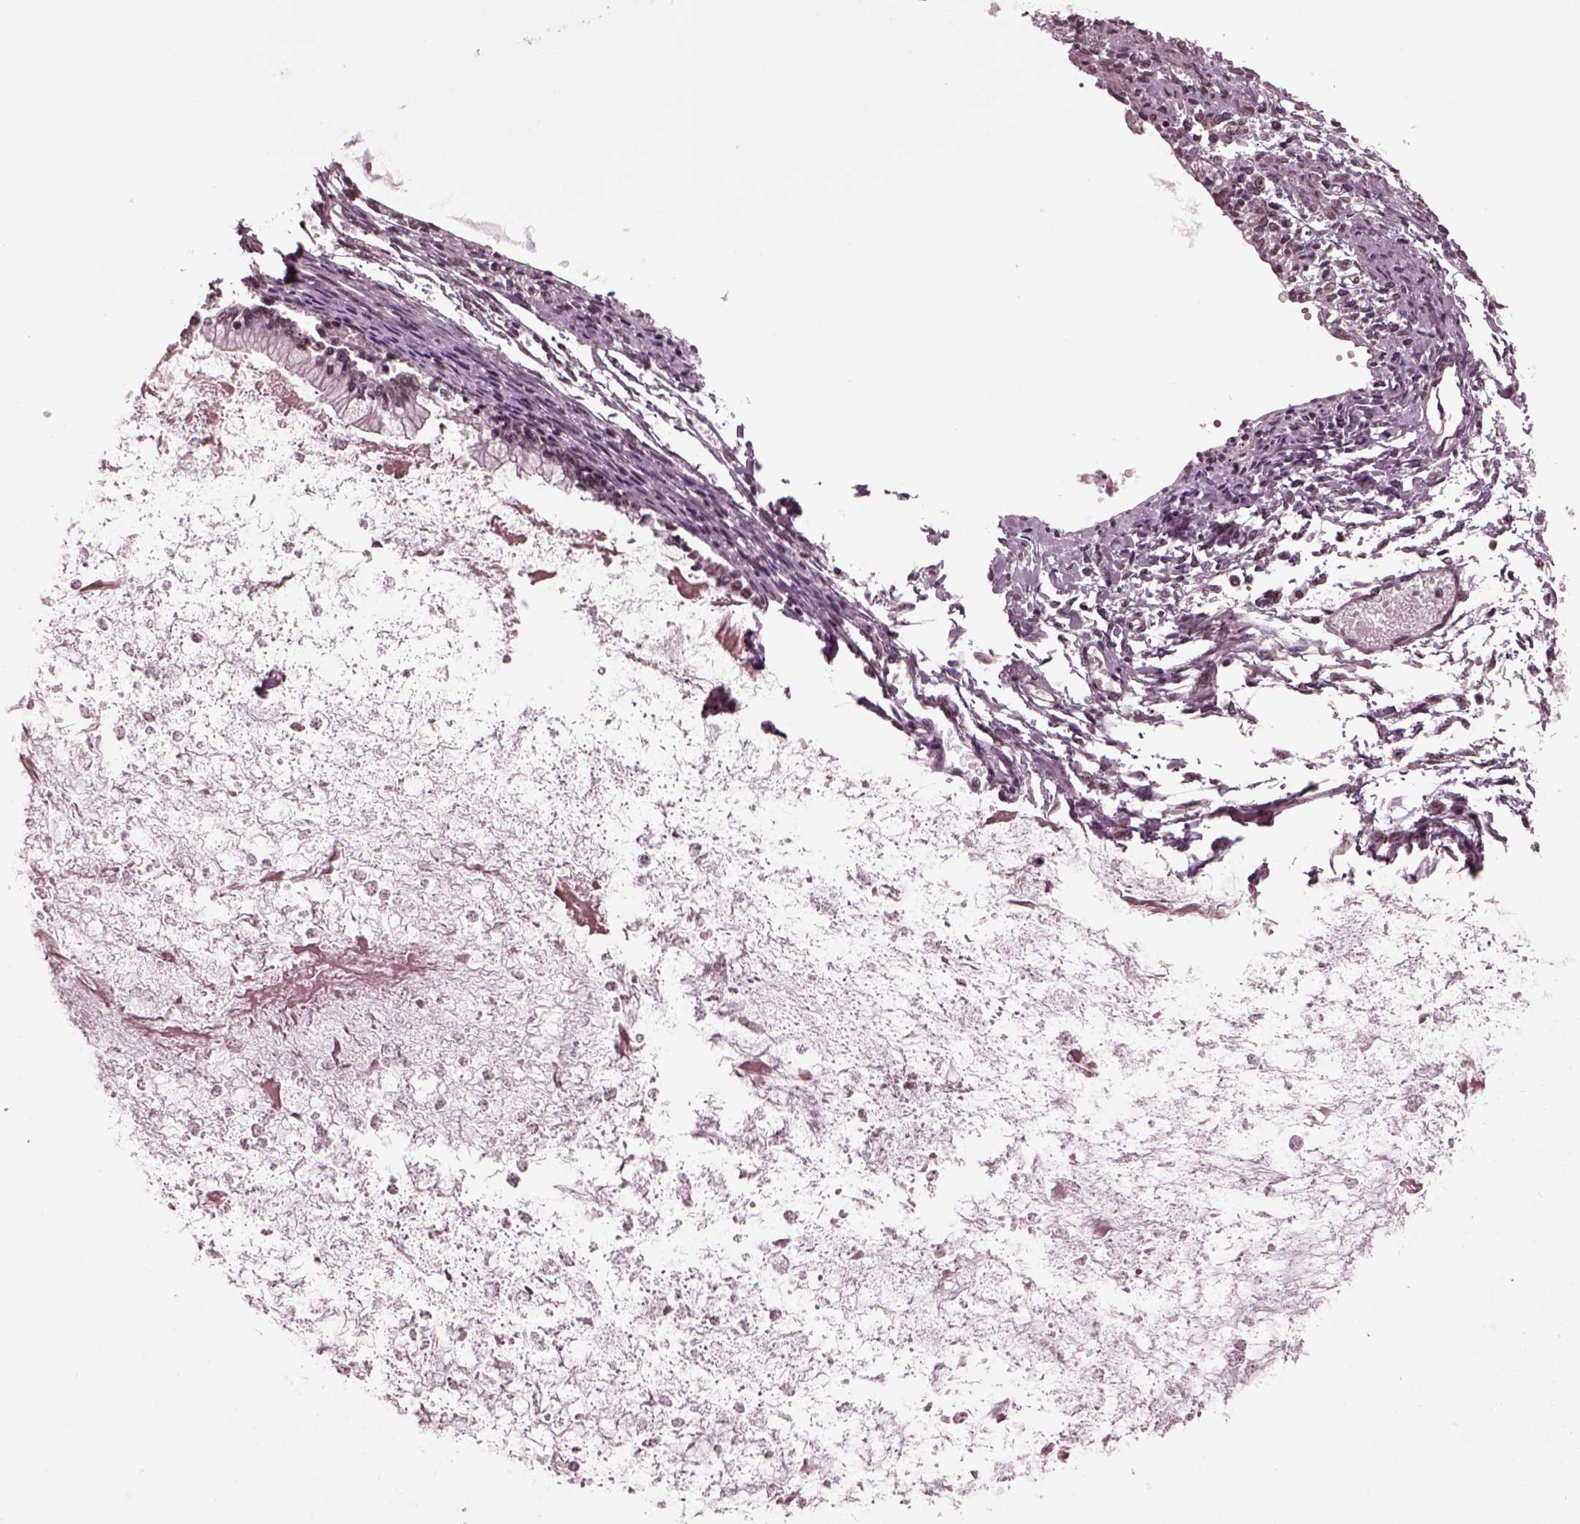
{"staining": {"intensity": "negative", "quantity": "none", "location": "none"}, "tissue": "ovarian cancer", "cell_type": "Tumor cells", "image_type": "cancer", "snomed": [{"axis": "morphology", "description": "Cystadenocarcinoma, mucinous, NOS"}, {"axis": "topography", "description": "Ovary"}], "caption": "A histopathology image of human ovarian cancer is negative for staining in tumor cells. (Stains: DAB immunohistochemistry with hematoxylin counter stain, Microscopy: brightfield microscopy at high magnification).", "gene": "NAP1L5", "patient": {"sex": "female", "age": 67}}